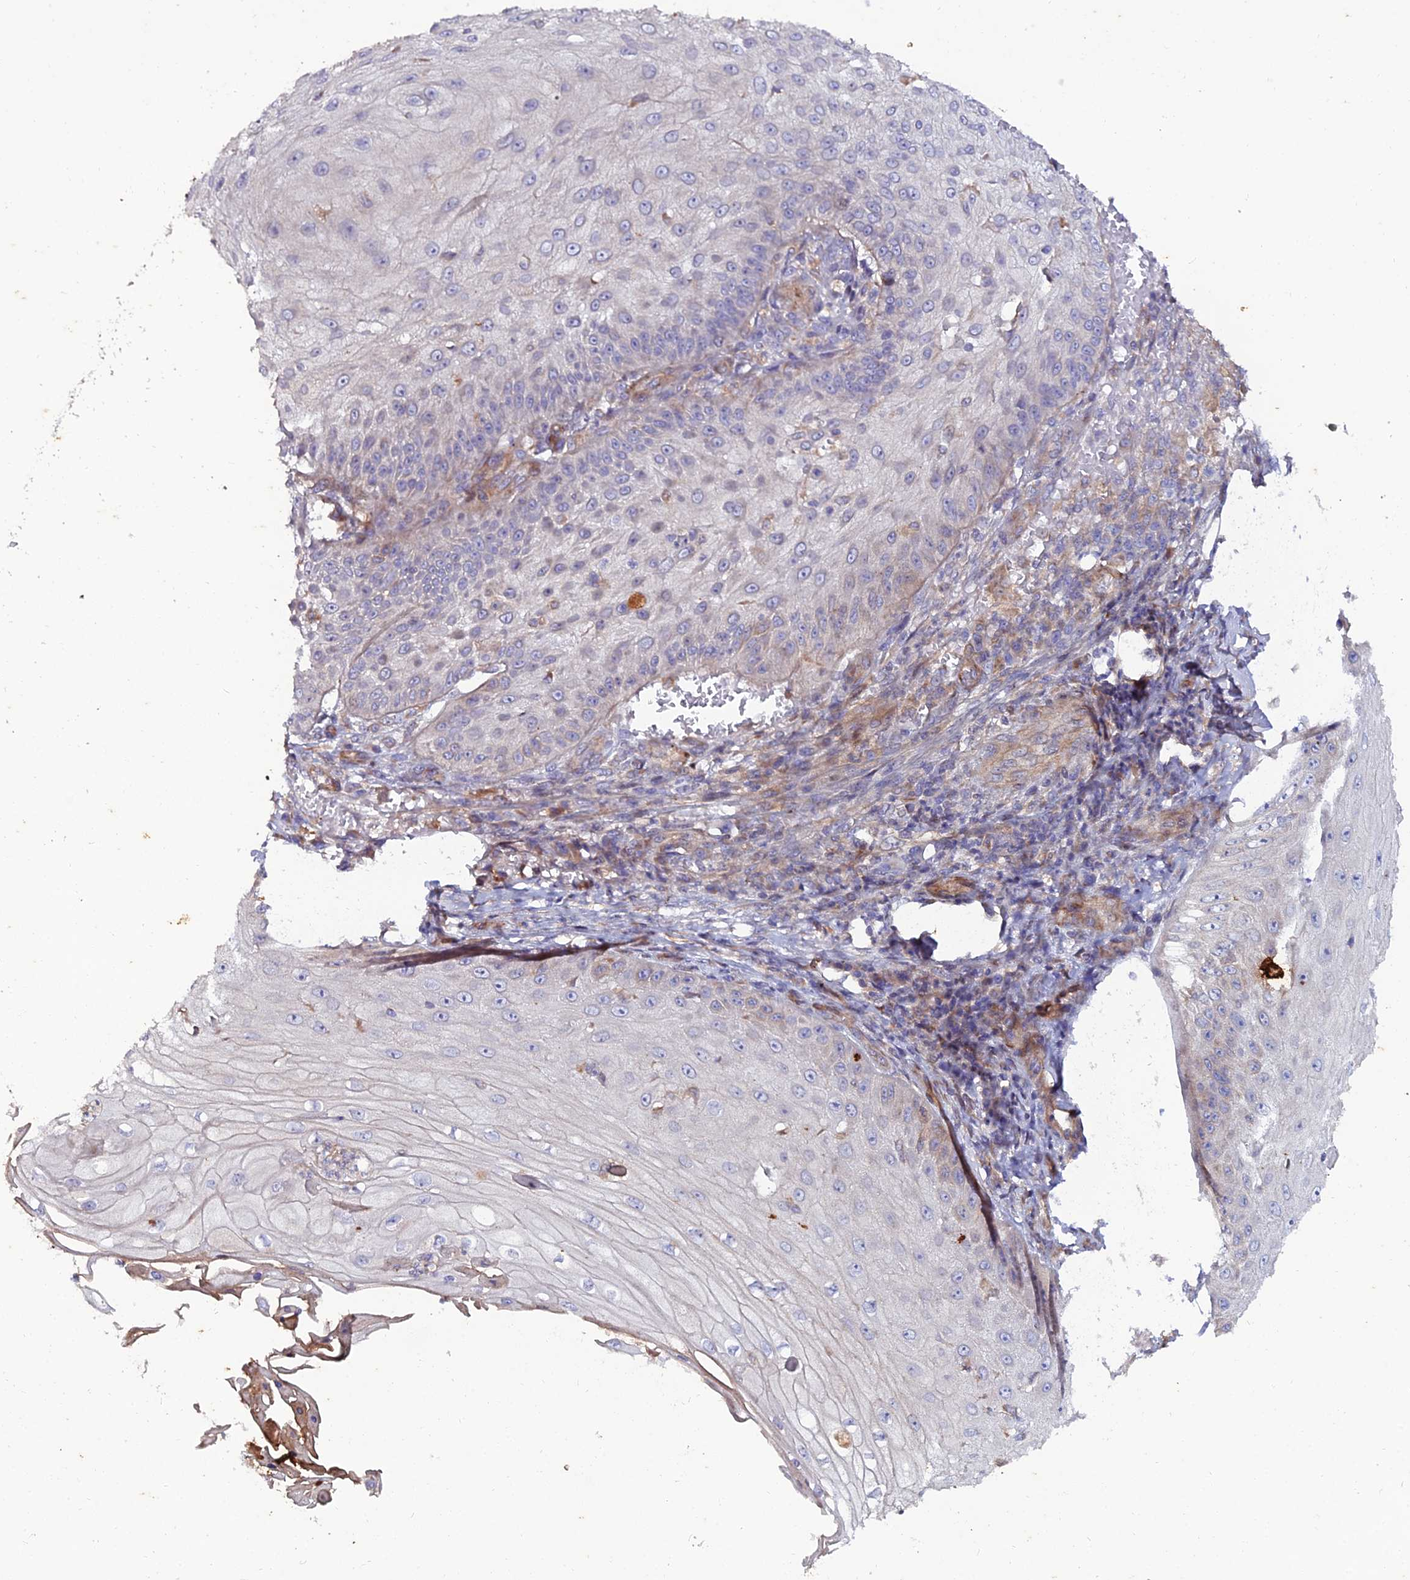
{"staining": {"intensity": "negative", "quantity": "none", "location": "none"}, "tissue": "skin cancer", "cell_type": "Tumor cells", "image_type": "cancer", "snomed": [{"axis": "morphology", "description": "Squamous cell carcinoma, NOS"}, {"axis": "topography", "description": "Skin"}], "caption": "Immunohistochemistry (IHC) of skin squamous cell carcinoma demonstrates no expression in tumor cells. (DAB (3,3'-diaminobenzidine) immunohistochemistry, high magnification).", "gene": "ARL6IP1", "patient": {"sex": "male", "age": 70}}